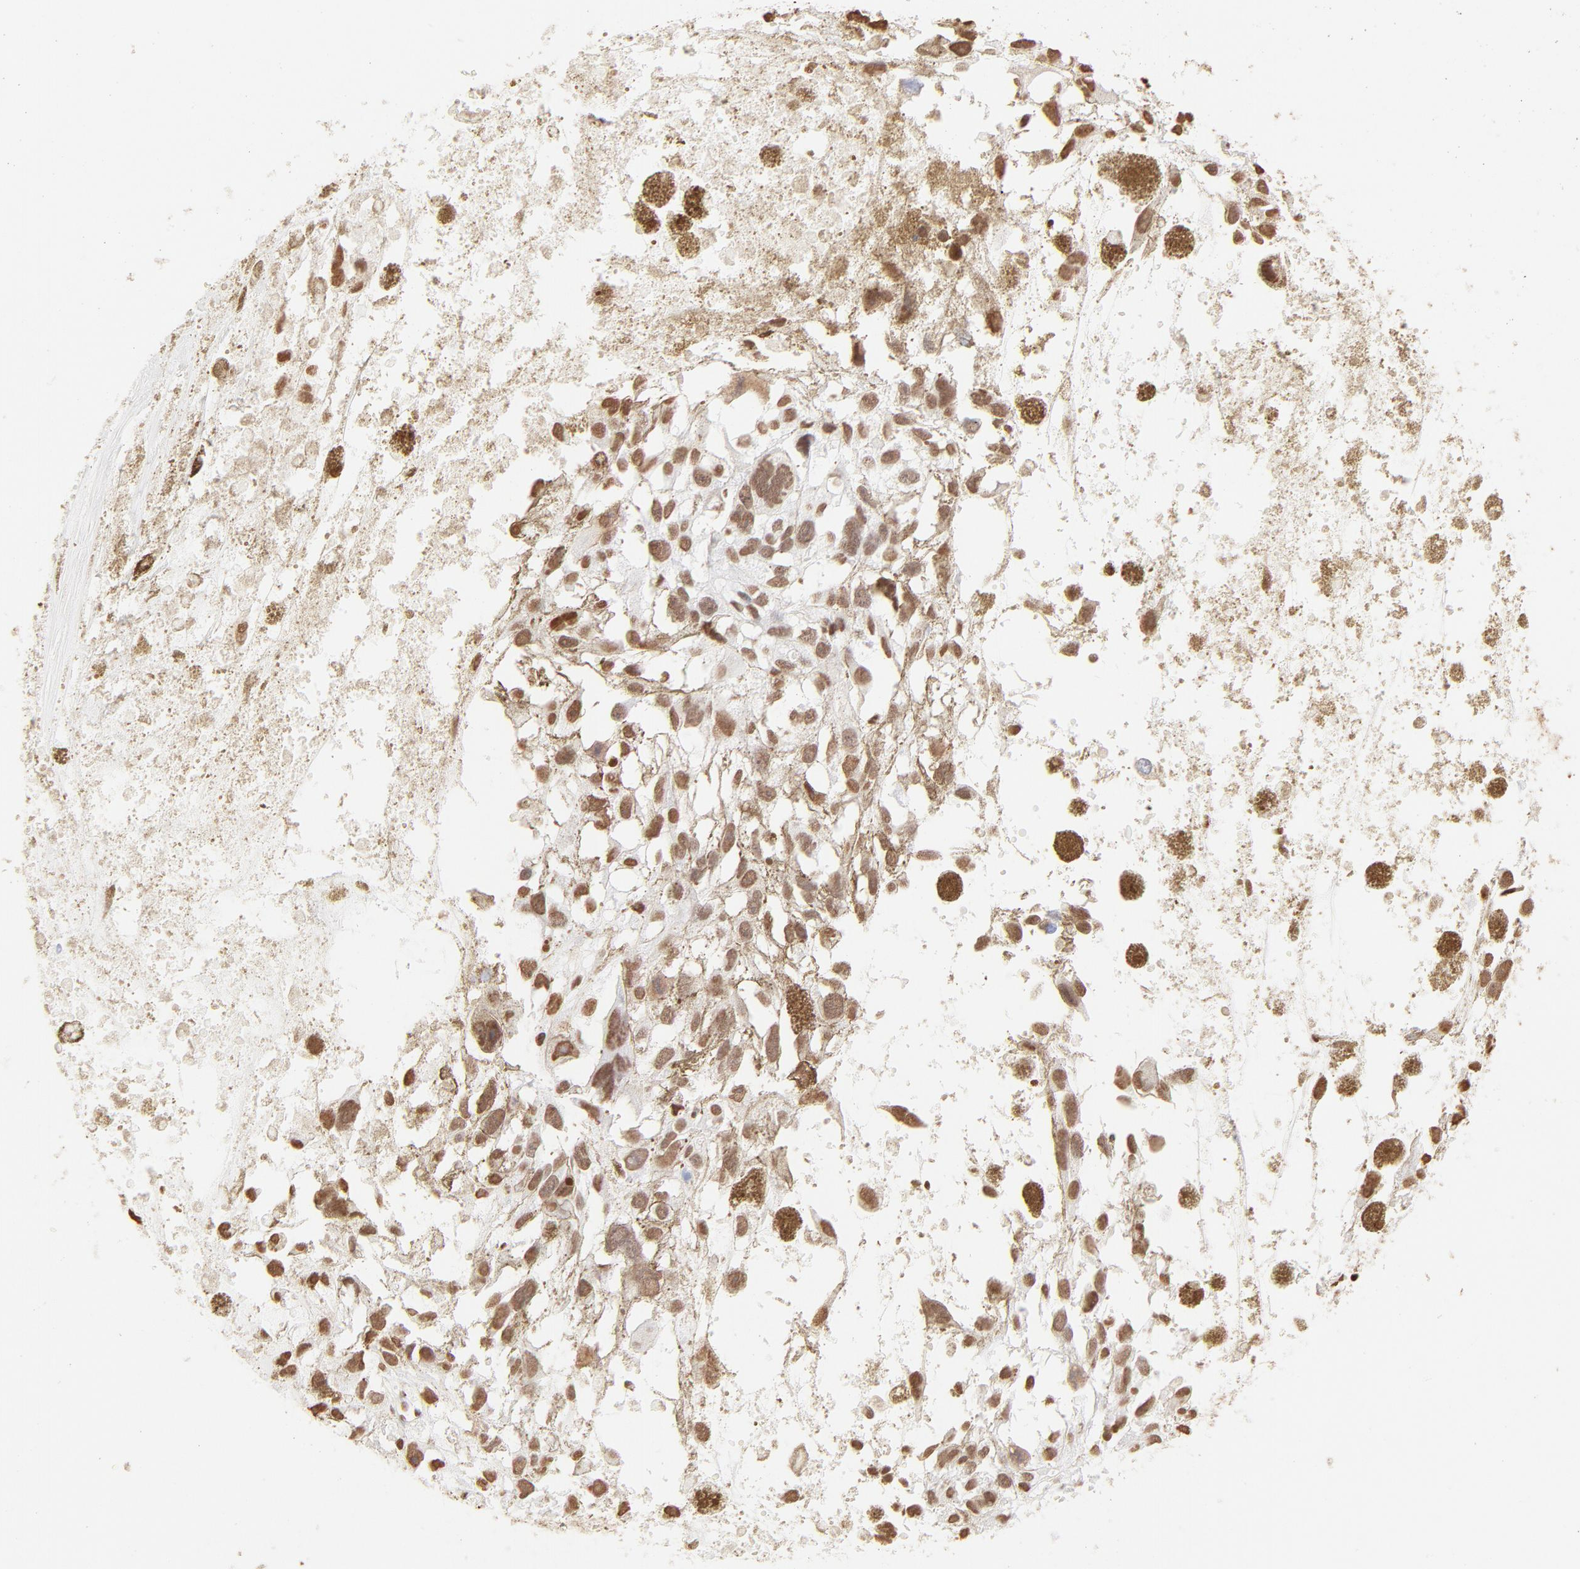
{"staining": {"intensity": "moderate", "quantity": ">75%", "location": "nuclear"}, "tissue": "melanoma", "cell_type": "Tumor cells", "image_type": "cancer", "snomed": [{"axis": "morphology", "description": "Malignant melanoma, Metastatic site"}, {"axis": "topography", "description": "Lymph node"}], "caption": "The micrograph shows immunohistochemical staining of malignant melanoma (metastatic site). There is moderate nuclear positivity is appreciated in about >75% of tumor cells.", "gene": "ZNF540", "patient": {"sex": "male", "age": 59}}